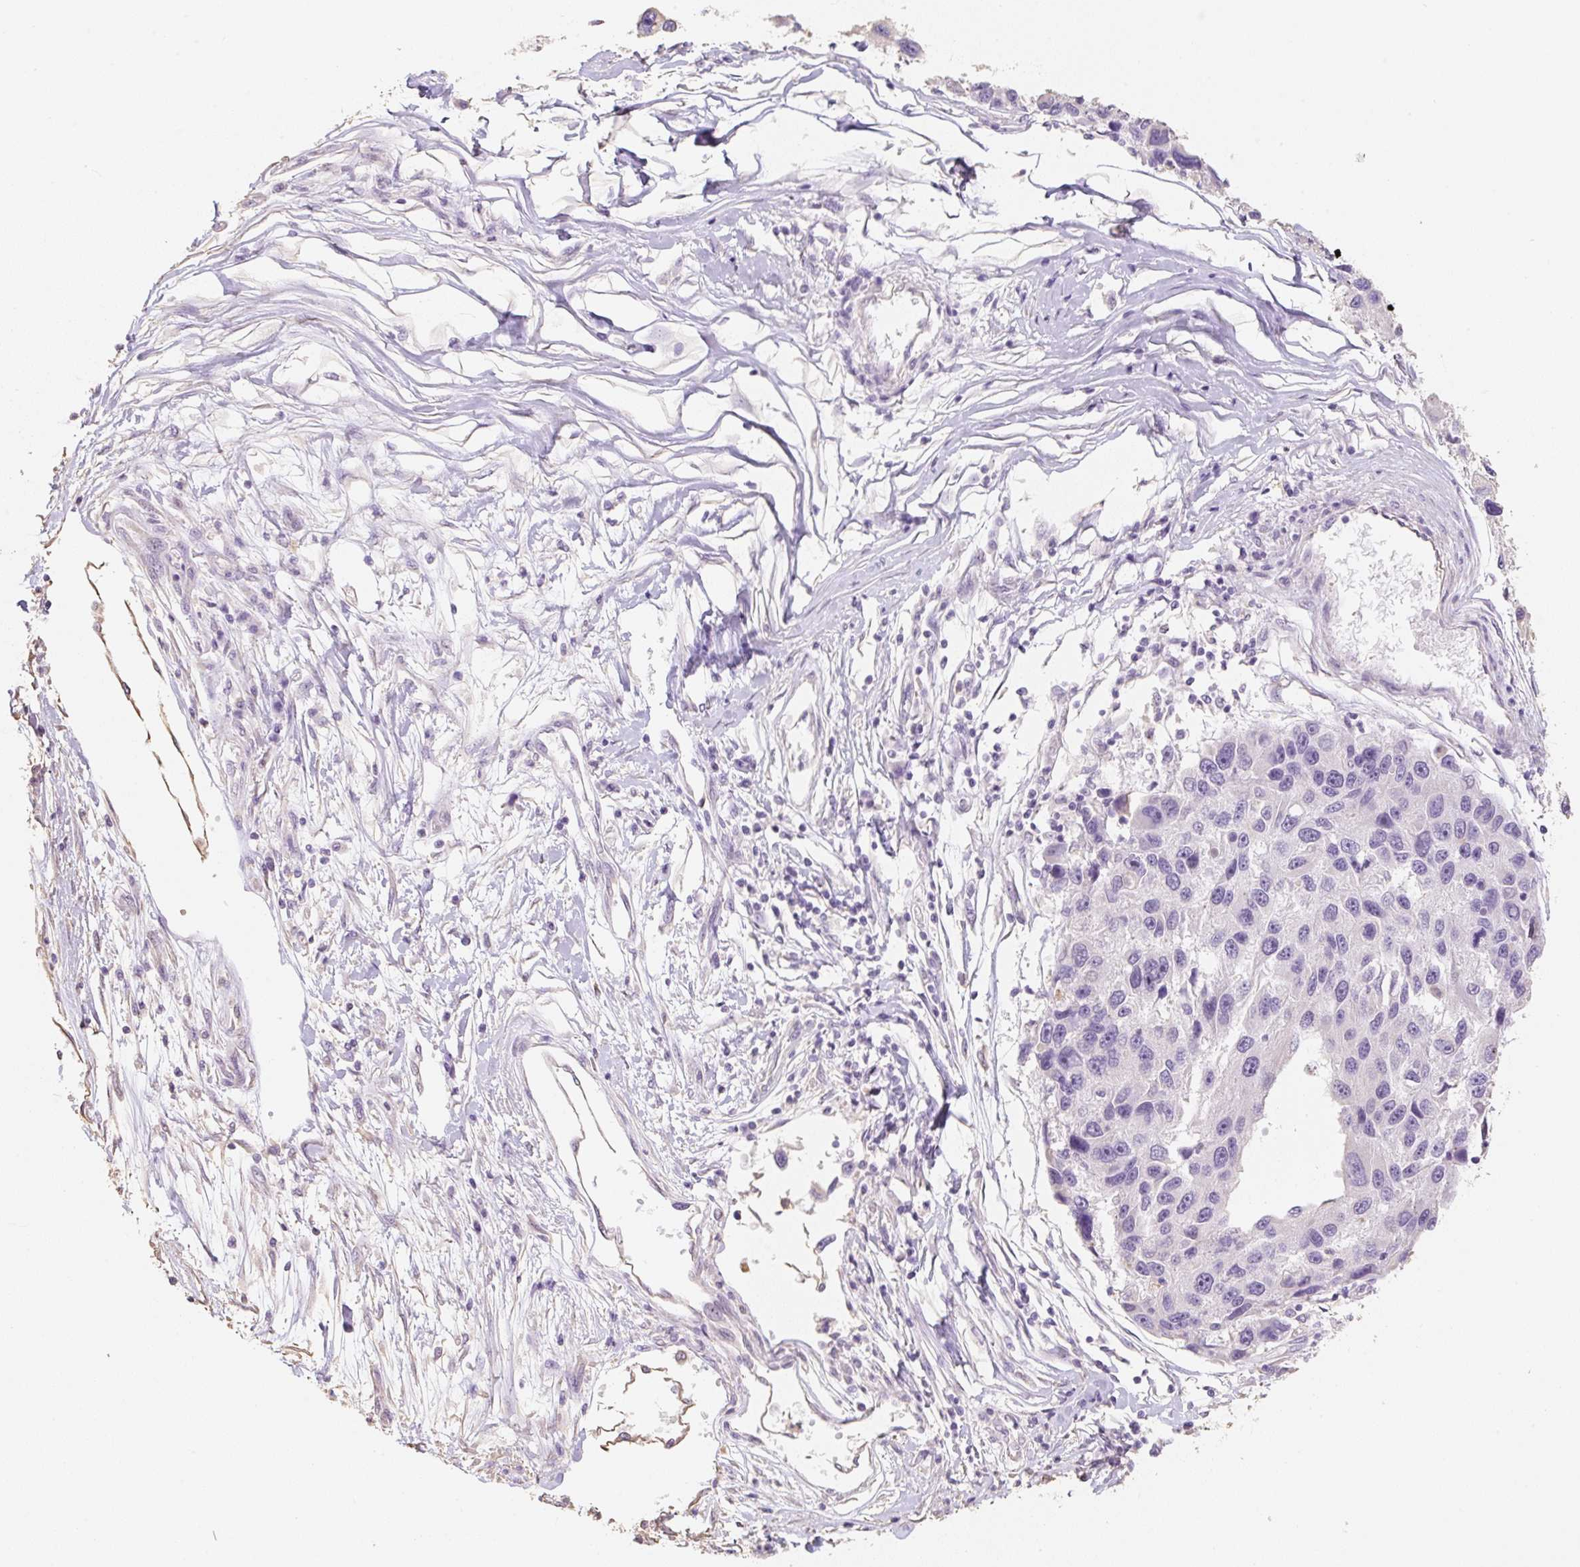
{"staining": {"intensity": "negative", "quantity": "none", "location": "none"}, "tissue": "melanoma", "cell_type": "Tumor cells", "image_type": "cancer", "snomed": [{"axis": "morphology", "description": "Malignant melanoma, NOS"}, {"axis": "topography", "description": "Skin"}], "caption": "Image shows no significant protein staining in tumor cells of malignant melanoma.", "gene": "MBOAT7", "patient": {"sex": "male", "age": 53}}